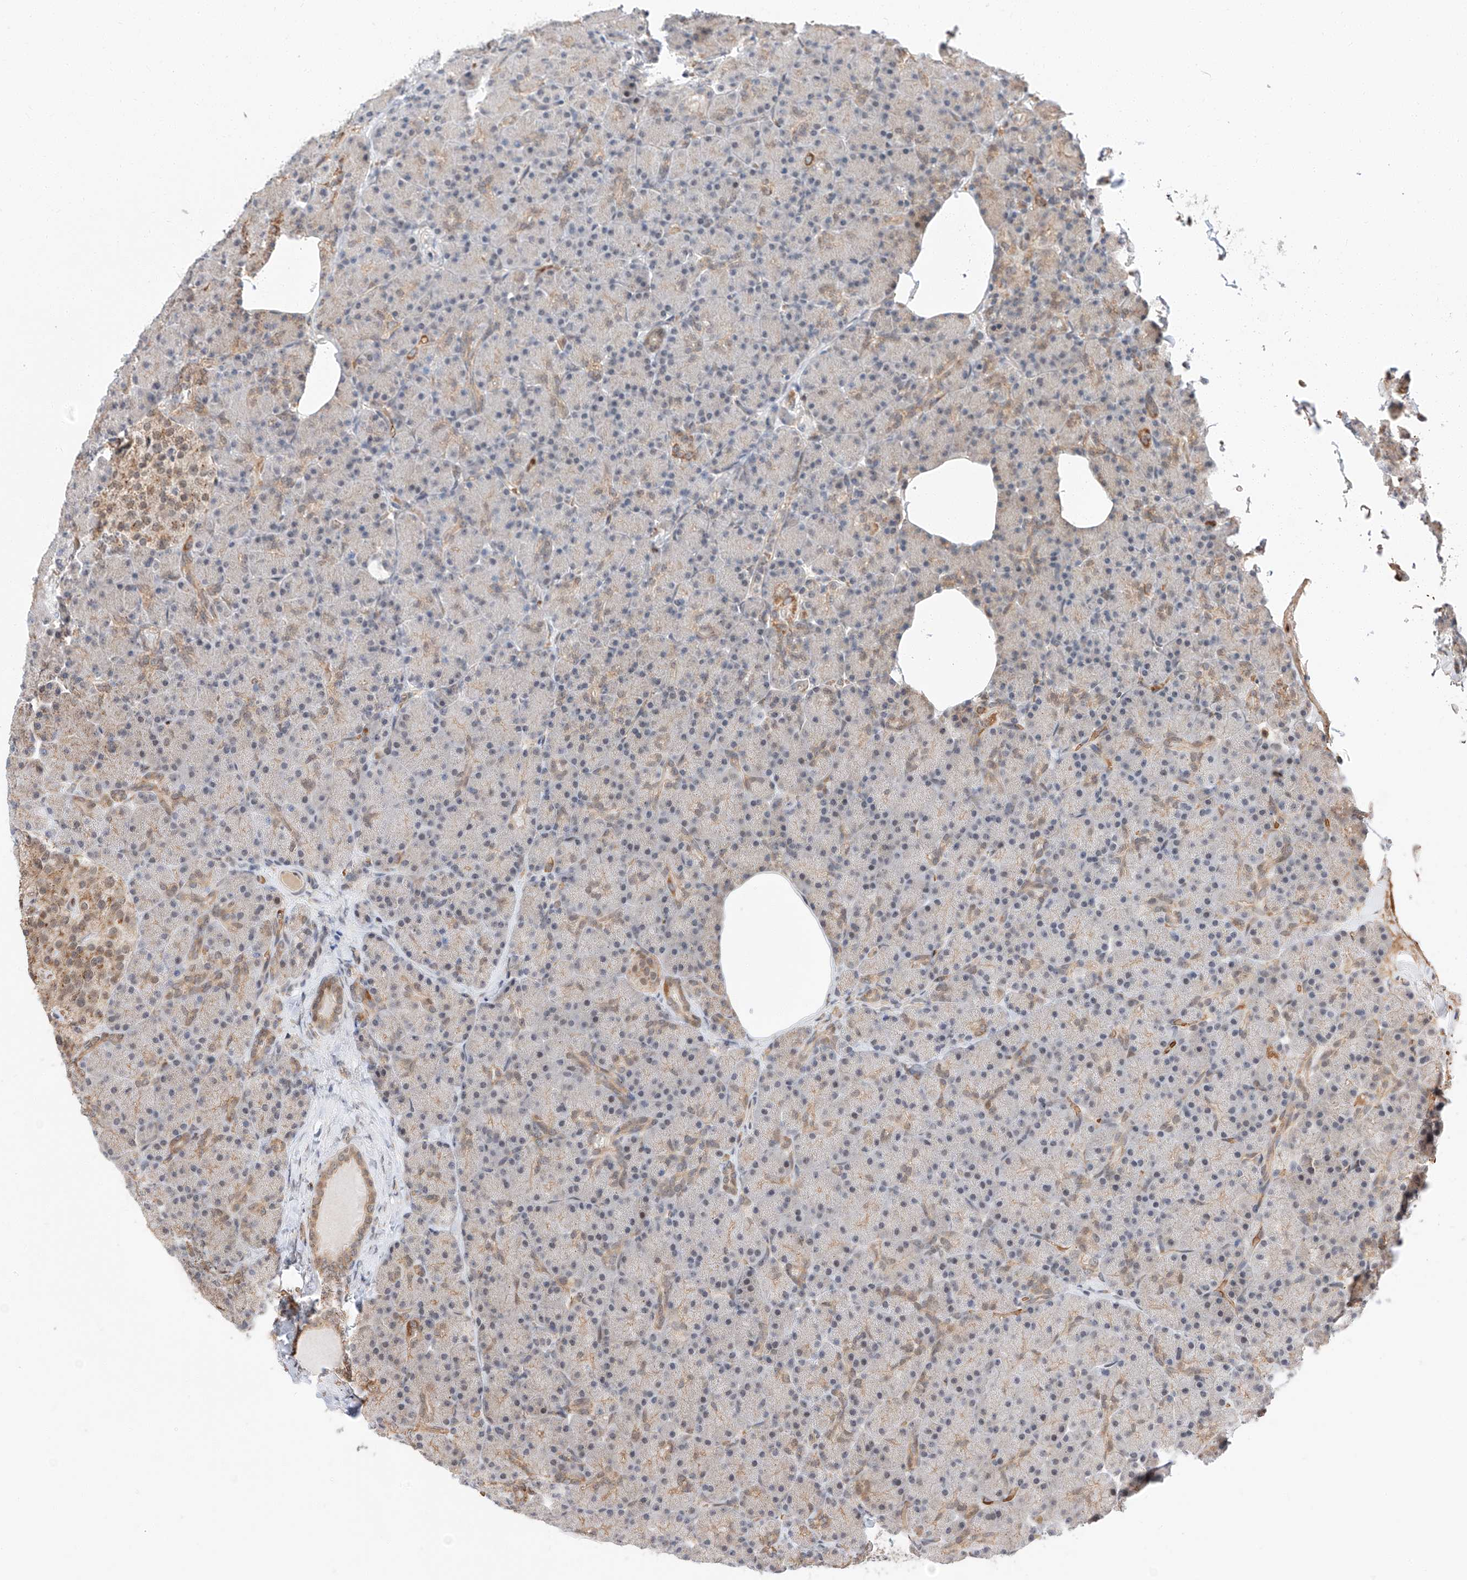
{"staining": {"intensity": "moderate", "quantity": "<25%", "location": "cytoplasmic/membranous"}, "tissue": "pancreas", "cell_type": "Exocrine glandular cells", "image_type": "normal", "snomed": [{"axis": "morphology", "description": "Normal tissue, NOS"}, {"axis": "topography", "description": "Pancreas"}], "caption": "Protein expression analysis of benign human pancreas reveals moderate cytoplasmic/membranous expression in about <25% of exocrine glandular cells.", "gene": "THTPA", "patient": {"sex": "female", "age": 43}}